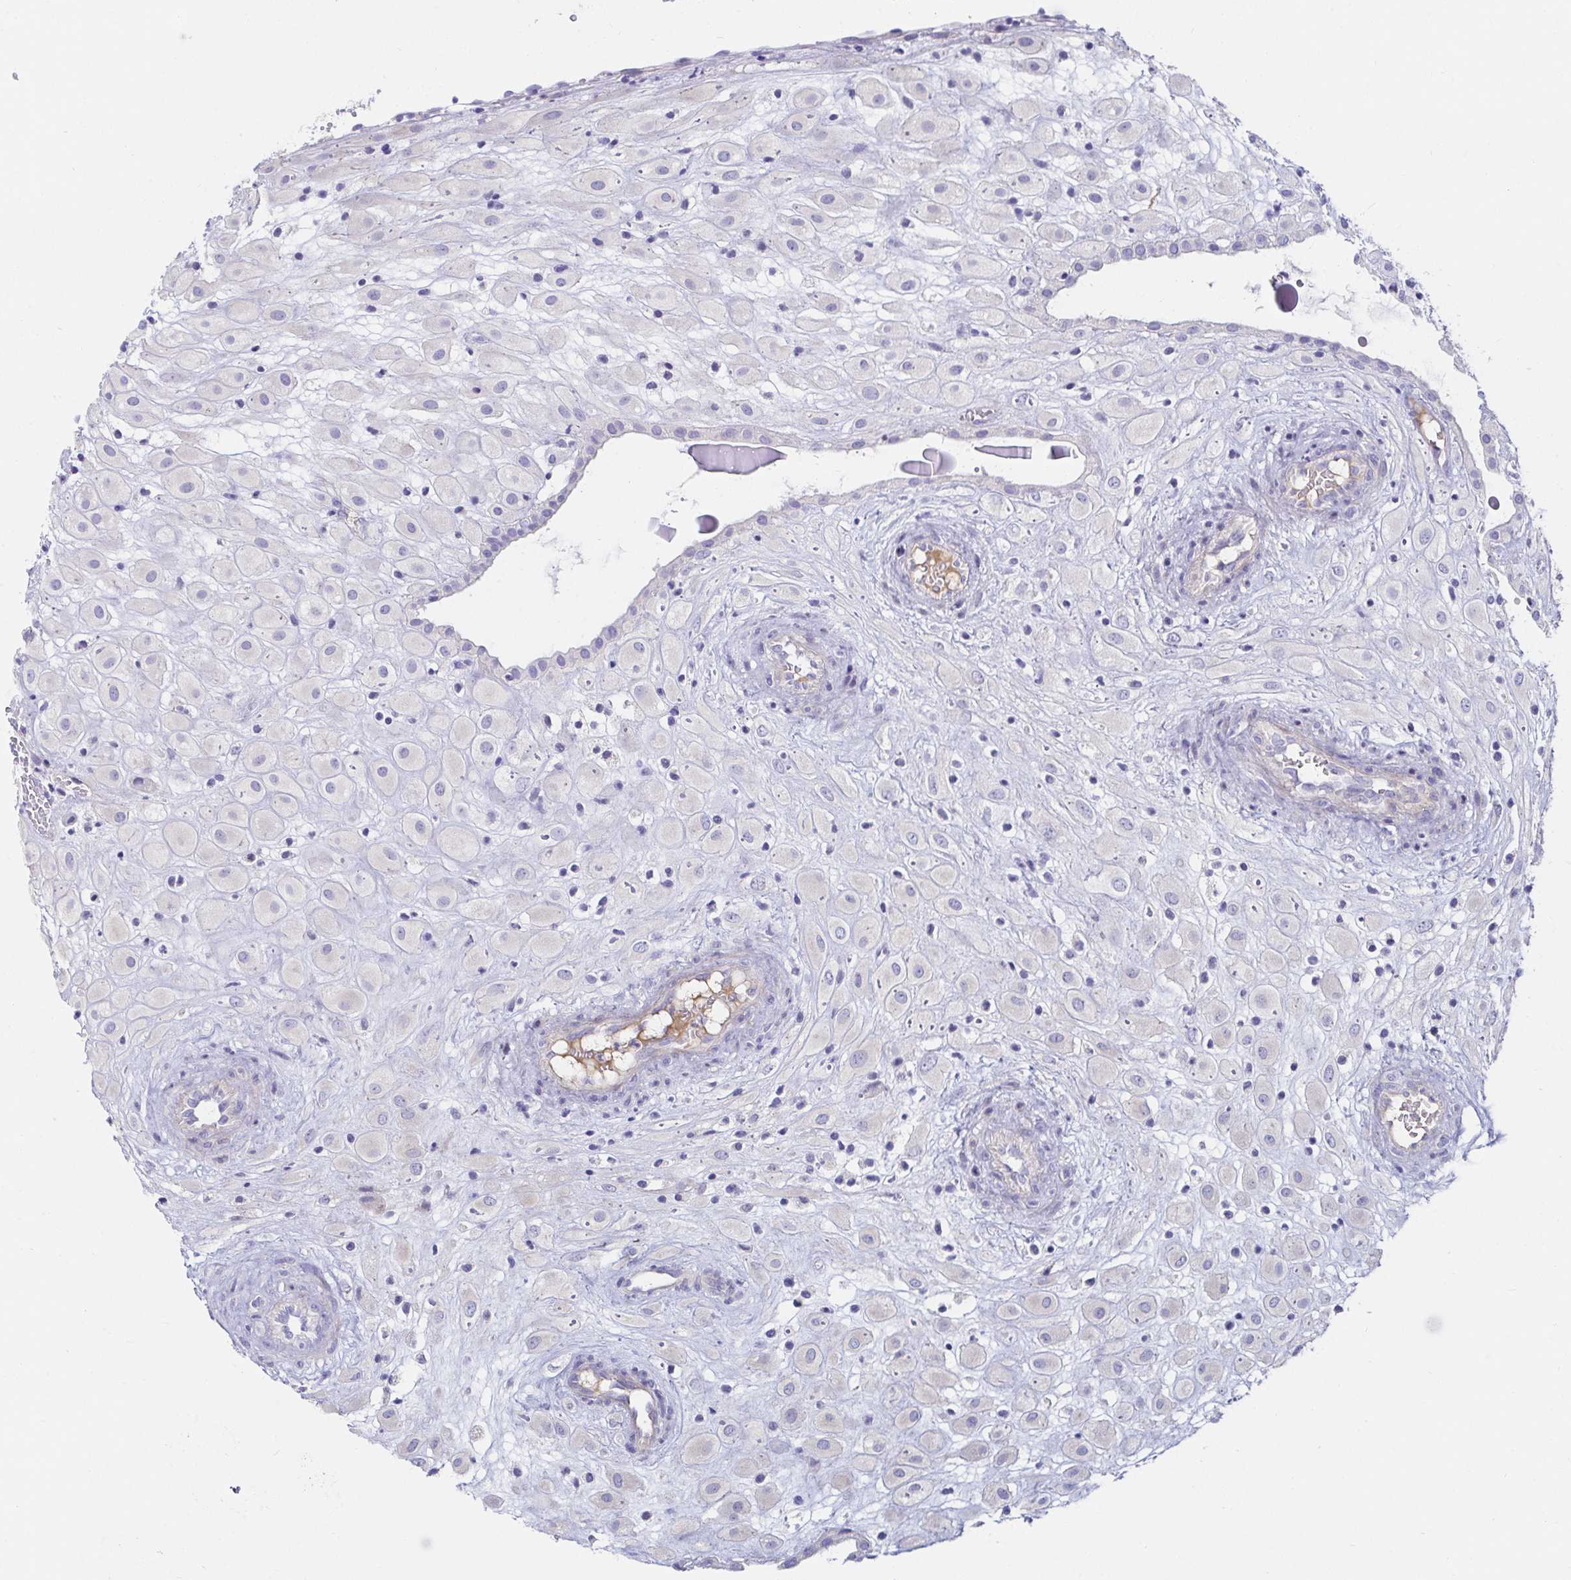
{"staining": {"intensity": "negative", "quantity": "none", "location": "none"}, "tissue": "placenta", "cell_type": "Decidual cells", "image_type": "normal", "snomed": [{"axis": "morphology", "description": "Normal tissue, NOS"}, {"axis": "topography", "description": "Placenta"}], "caption": "A high-resolution image shows immunohistochemistry (IHC) staining of normal placenta, which demonstrates no significant expression in decidual cells. (Stains: DAB (3,3'-diaminobenzidine) immunohistochemistry with hematoxylin counter stain, Microscopy: brightfield microscopy at high magnification).", "gene": "C4orf17", "patient": {"sex": "female", "age": 24}}